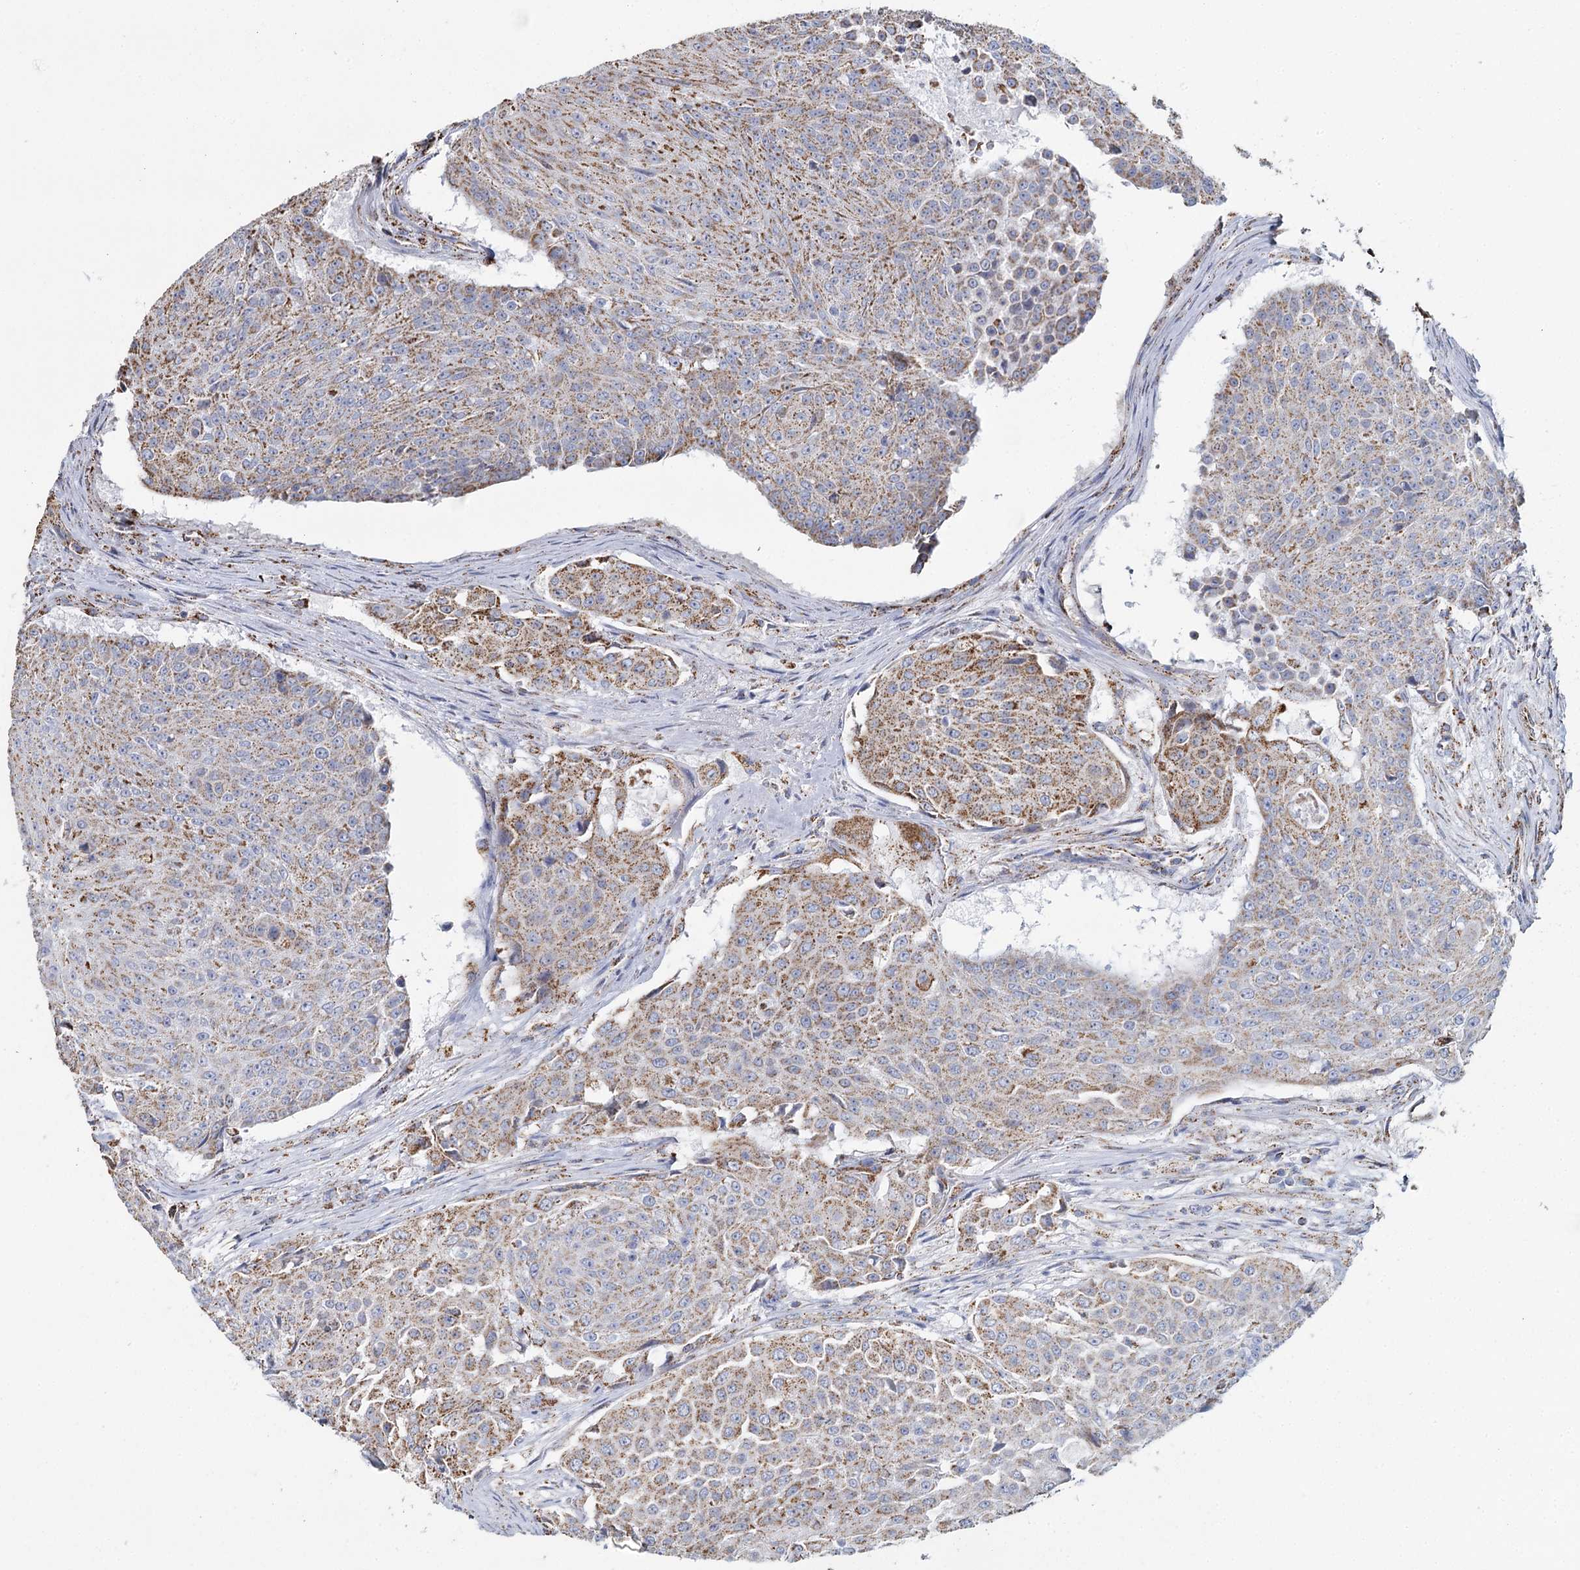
{"staining": {"intensity": "moderate", "quantity": ">75%", "location": "cytoplasmic/membranous"}, "tissue": "urothelial cancer", "cell_type": "Tumor cells", "image_type": "cancer", "snomed": [{"axis": "morphology", "description": "Urothelial carcinoma, High grade"}, {"axis": "topography", "description": "Urinary bladder"}], "caption": "There is medium levels of moderate cytoplasmic/membranous positivity in tumor cells of urothelial cancer, as demonstrated by immunohistochemical staining (brown color).", "gene": "MRPL44", "patient": {"sex": "female", "age": 63}}